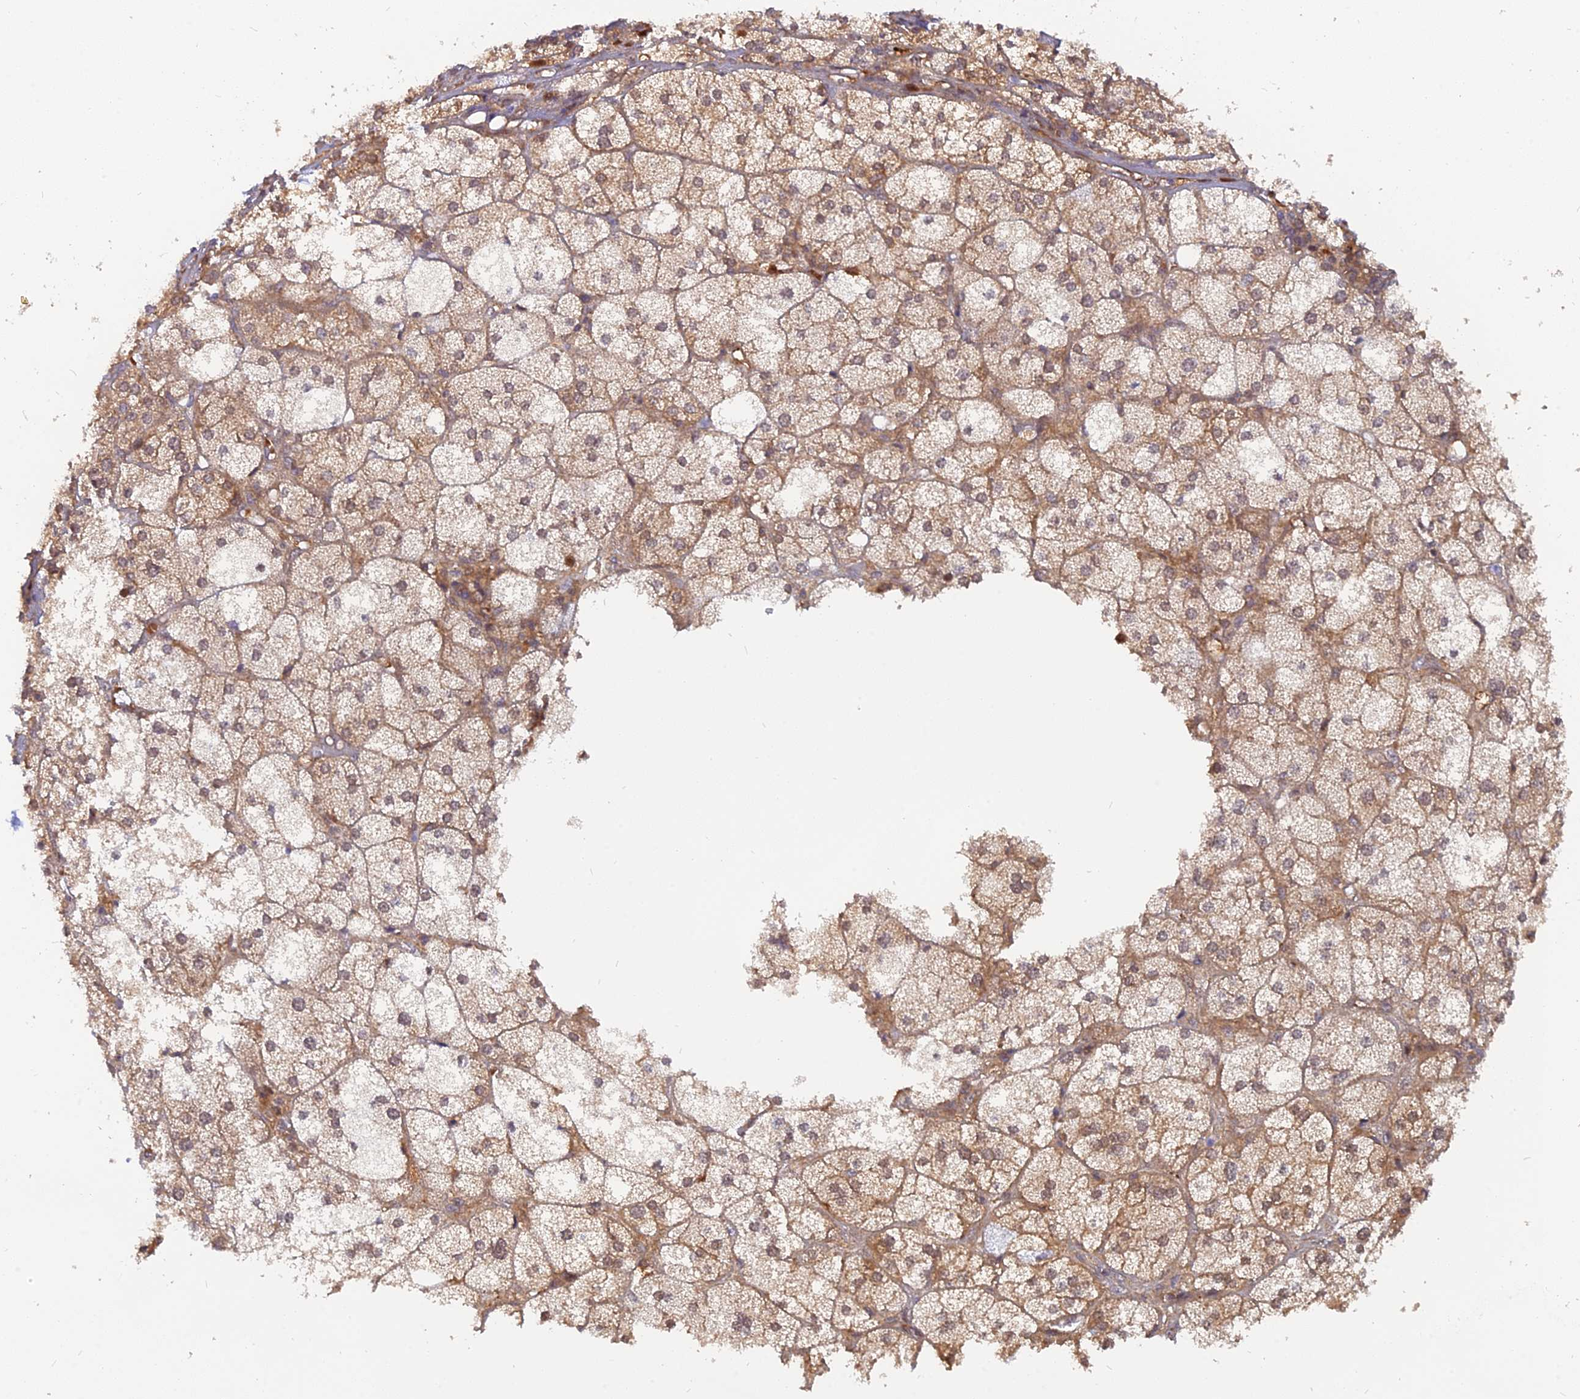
{"staining": {"intensity": "strong", "quantity": ">75%", "location": "cytoplasmic/membranous,nuclear"}, "tissue": "adrenal gland", "cell_type": "Glandular cells", "image_type": "normal", "snomed": [{"axis": "morphology", "description": "Normal tissue, NOS"}, {"axis": "topography", "description": "Adrenal gland"}], "caption": "Immunohistochemical staining of benign human adrenal gland reveals high levels of strong cytoplasmic/membranous,nuclear positivity in approximately >75% of glandular cells.", "gene": "ARL2BP", "patient": {"sex": "female", "age": 61}}